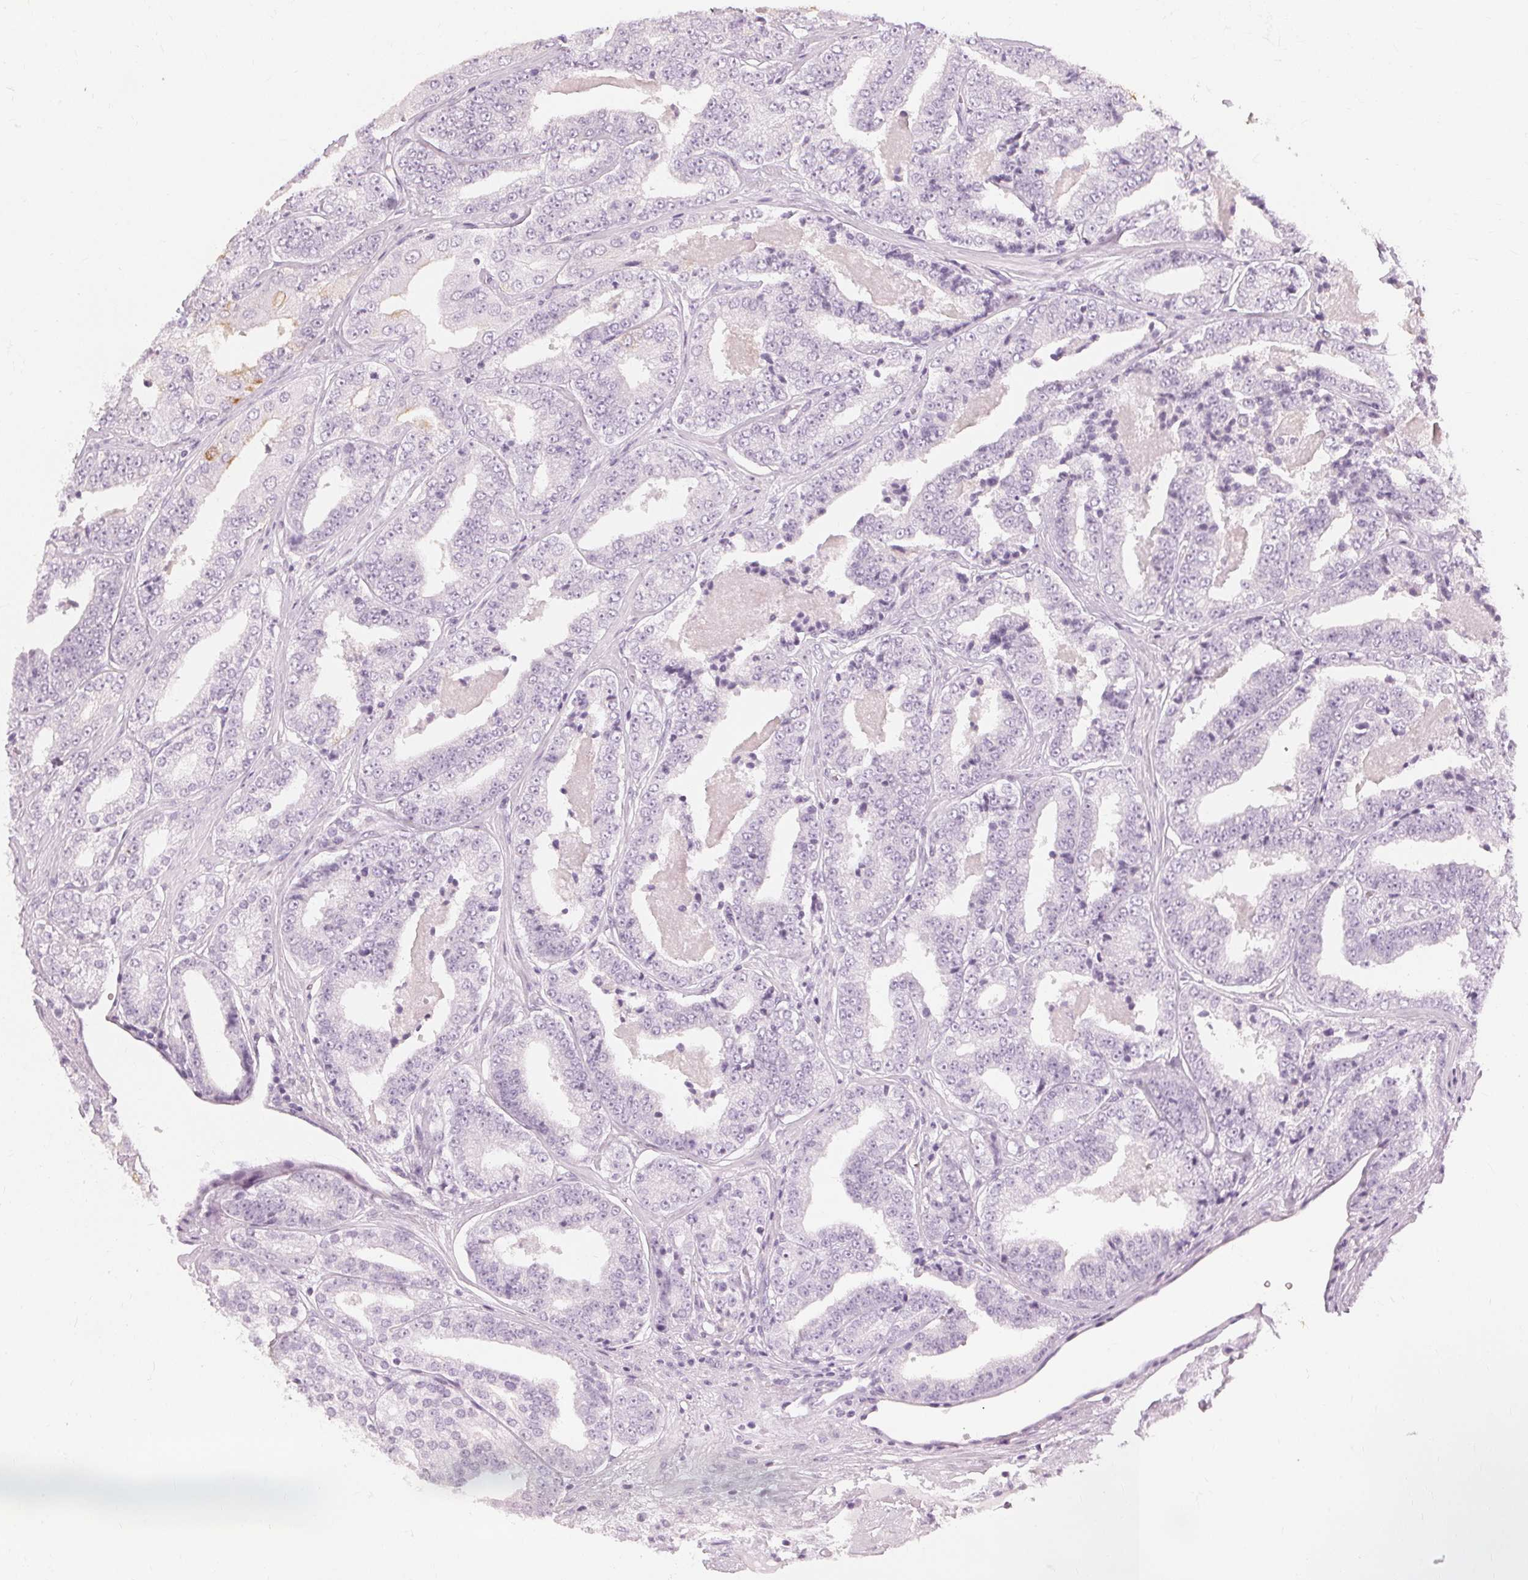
{"staining": {"intensity": "negative", "quantity": "none", "location": "none"}, "tissue": "prostate cancer", "cell_type": "Tumor cells", "image_type": "cancer", "snomed": [{"axis": "morphology", "description": "Adenocarcinoma, Low grade"}, {"axis": "topography", "description": "Prostate"}], "caption": "Immunohistochemistry (IHC) of human prostate cancer exhibits no positivity in tumor cells.", "gene": "MUC12", "patient": {"sex": "male", "age": 60}}